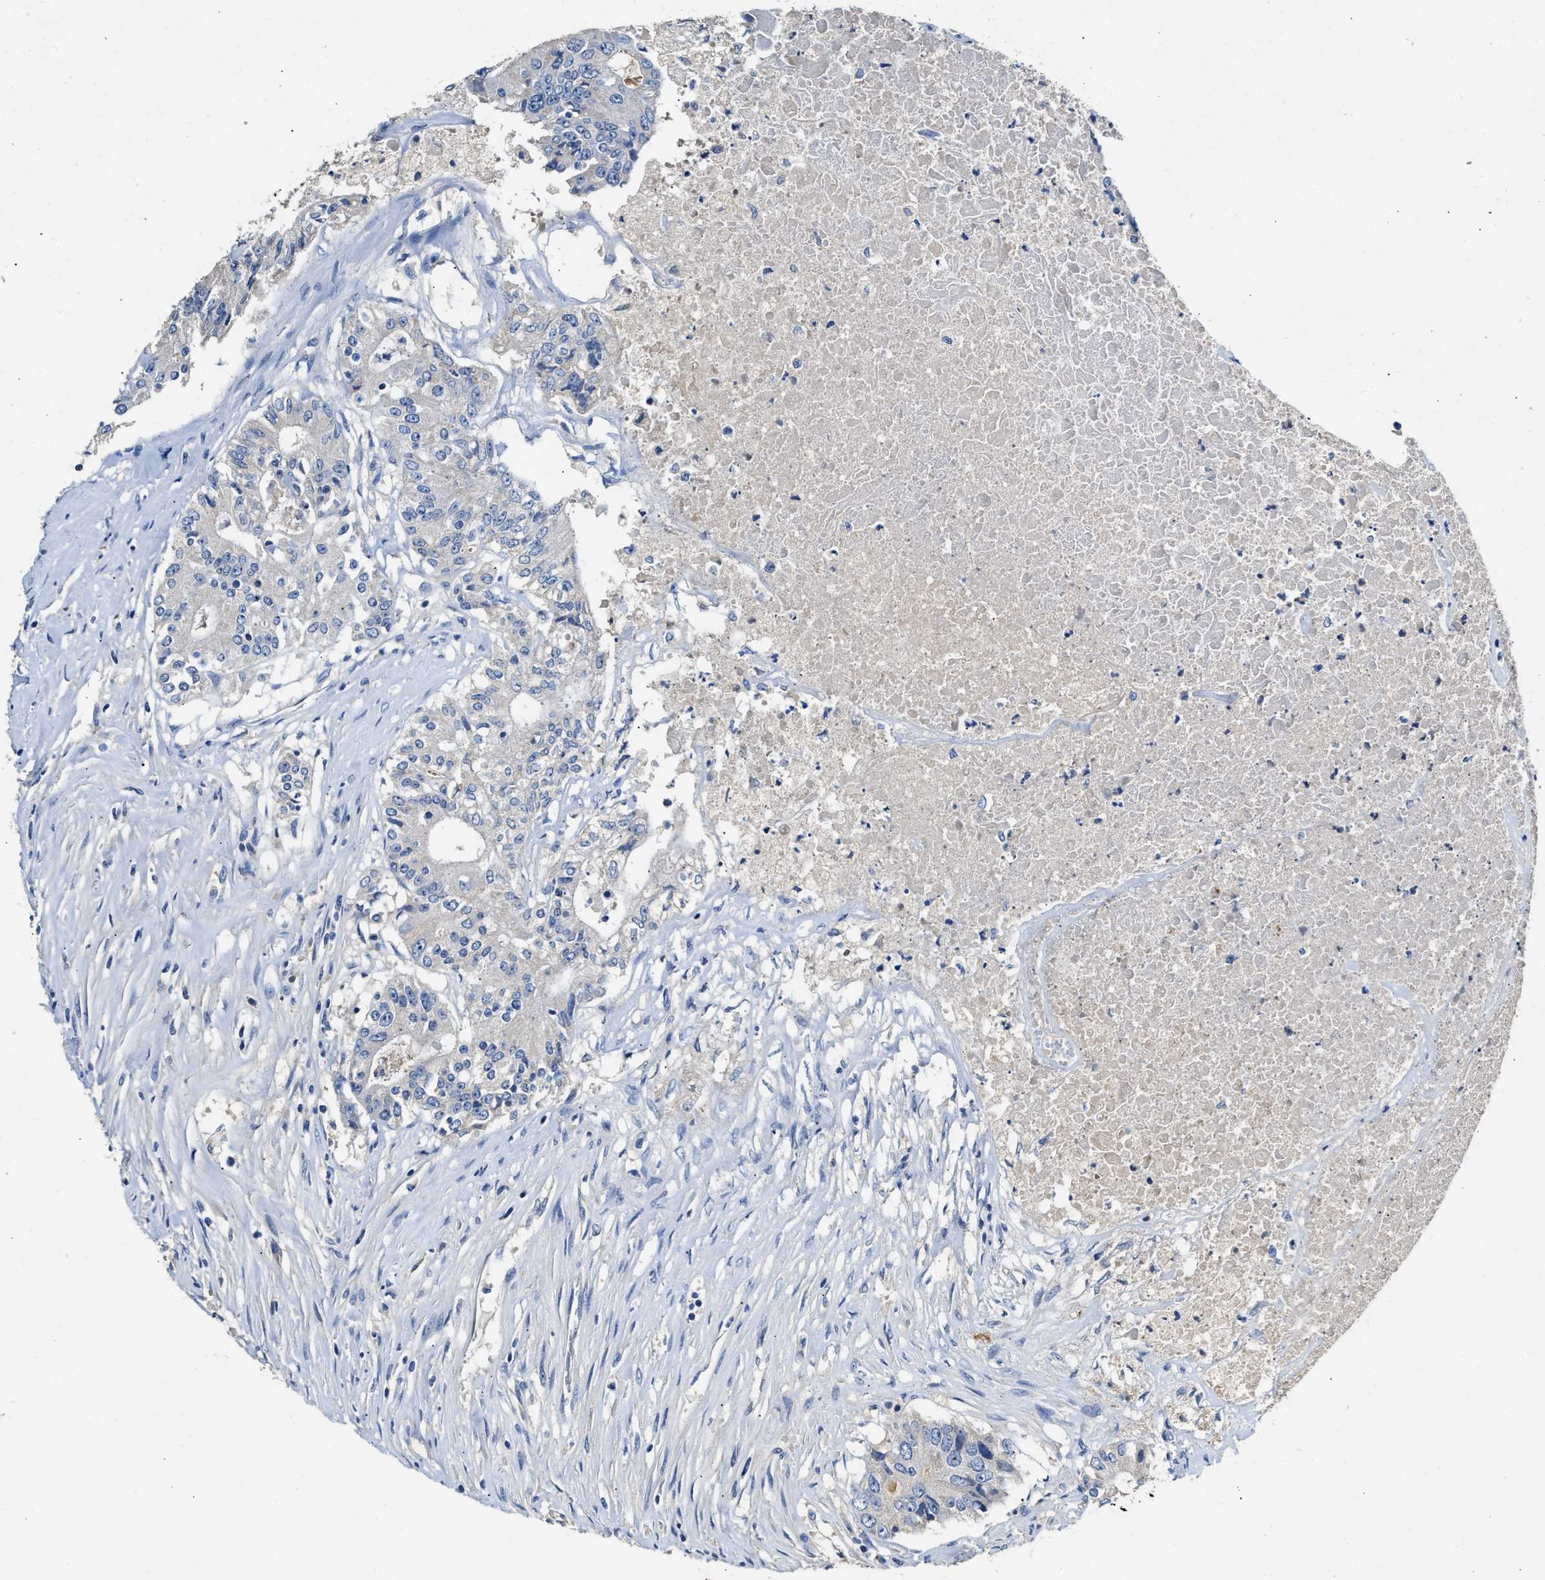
{"staining": {"intensity": "negative", "quantity": "none", "location": "none"}, "tissue": "colorectal cancer", "cell_type": "Tumor cells", "image_type": "cancer", "snomed": [{"axis": "morphology", "description": "Adenocarcinoma, NOS"}, {"axis": "topography", "description": "Colon"}], "caption": "The micrograph demonstrates no significant expression in tumor cells of colorectal cancer (adenocarcinoma).", "gene": "SLCO2B1", "patient": {"sex": "female", "age": 77}}